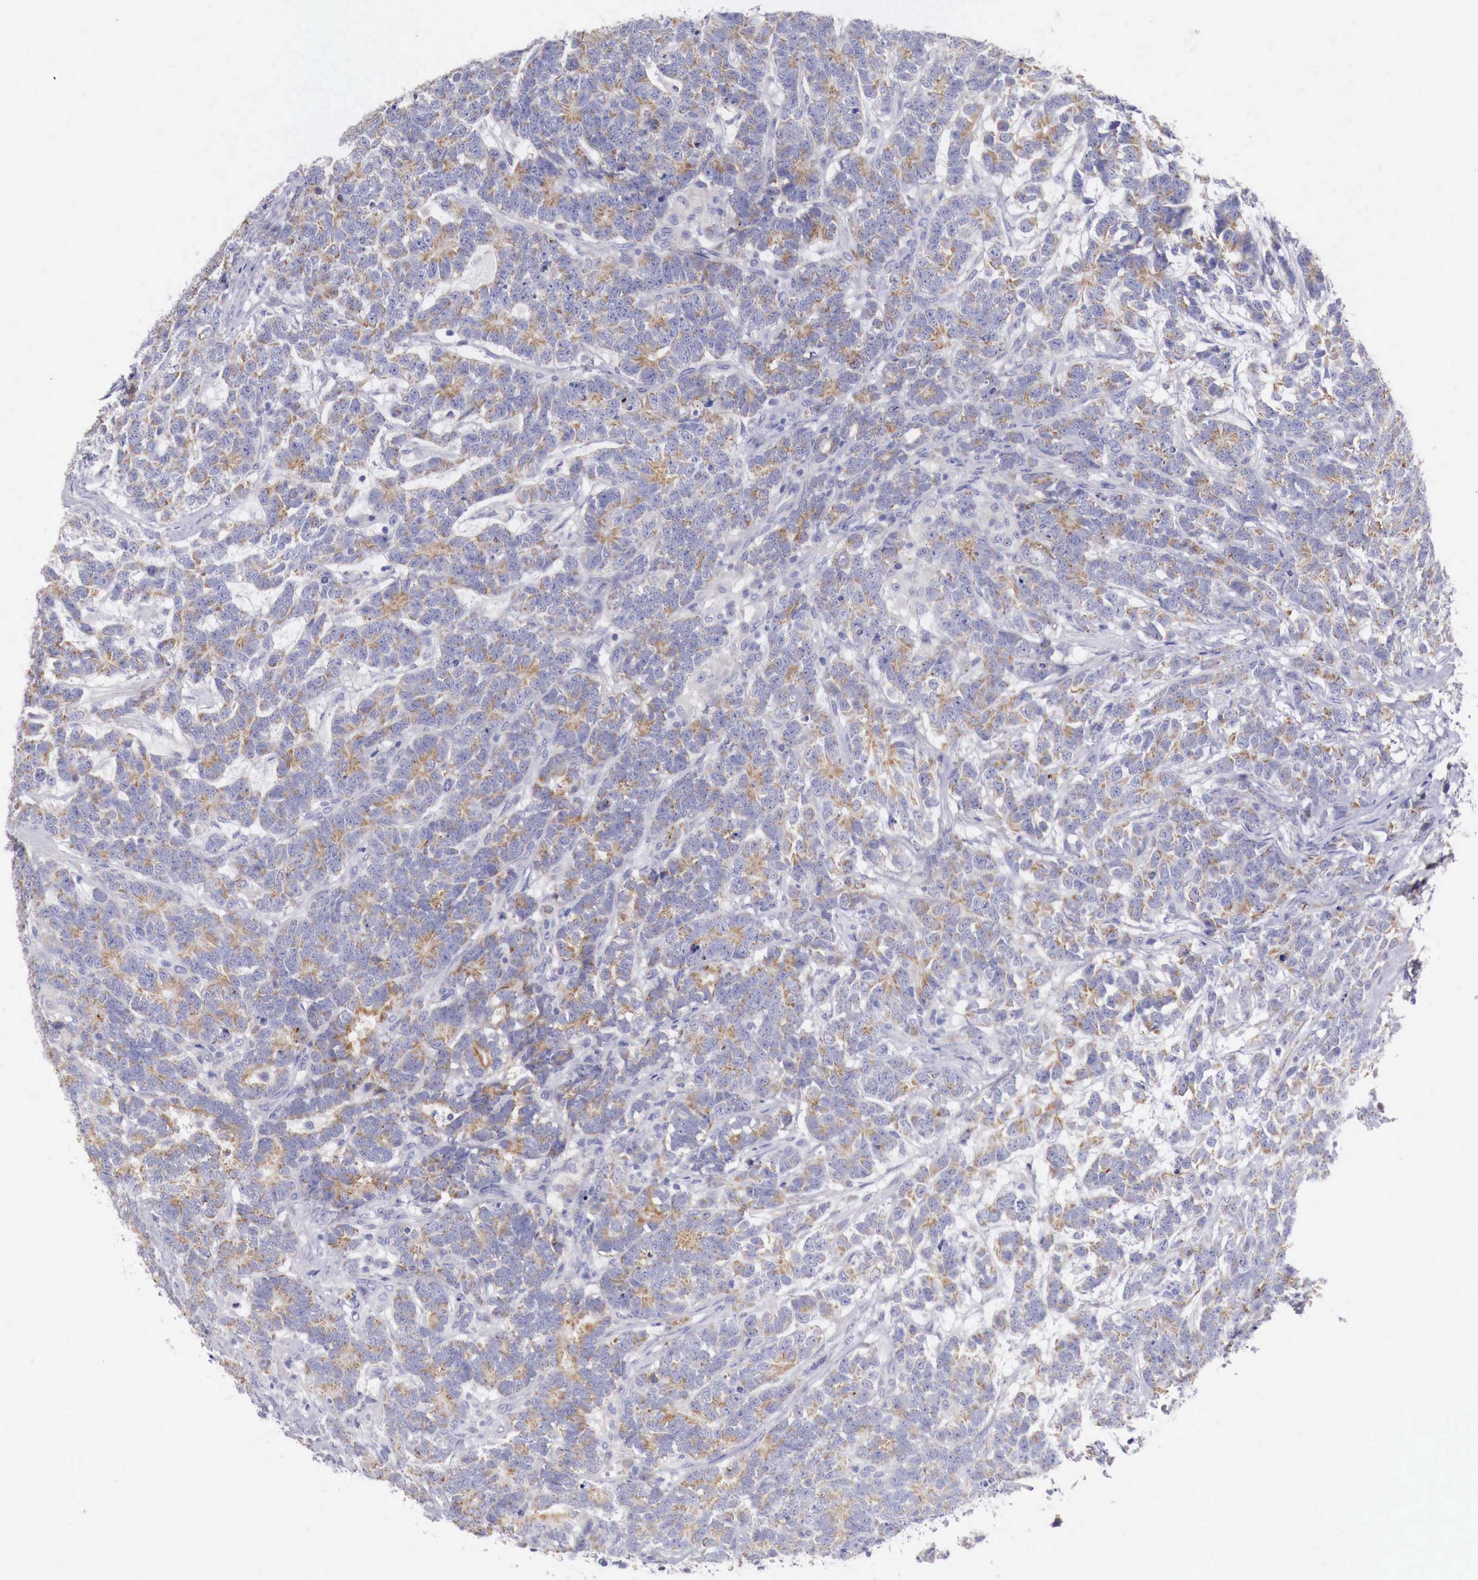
{"staining": {"intensity": "moderate", "quantity": "25%-75%", "location": "cytoplasmic/membranous"}, "tissue": "testis cancer", "cell_type": "Tumor cells", "image_type": "cancer", "snomed": [{"axis": "morphology", "description": "Carcinoma, Embryonal, NOS"}, {"axis": "topography", "description": "Testis"}], "caption": "This photomicrograph shows embryonal carcinoma (testis) stained with IHC to label a protein in brown. The cytoplasmic/membranous of tumor cells show moderate positivity for the protein. Nuclei are counter-stained blue.", "gene": "NREP", "patient": {"sex": "male", "age": 26}}